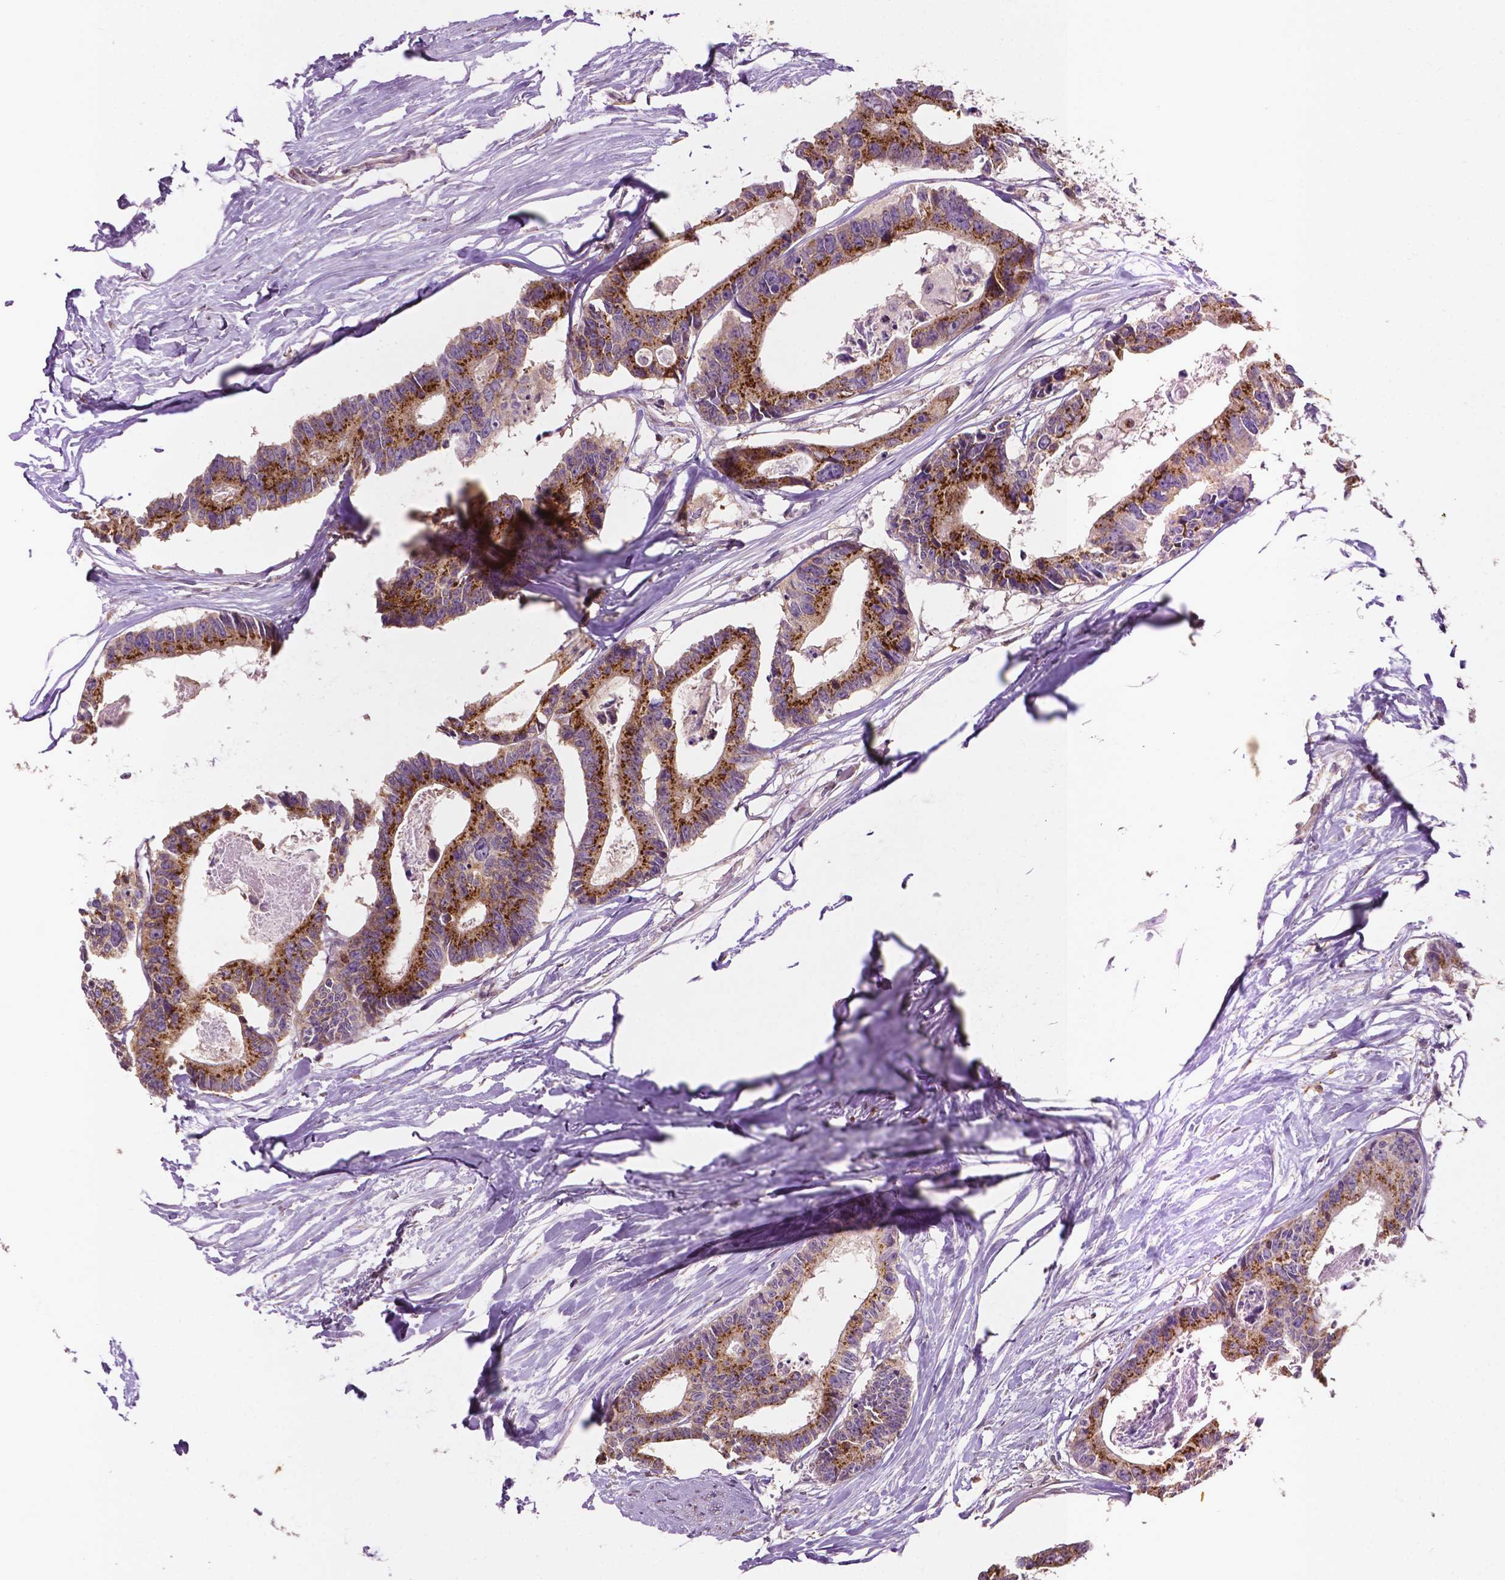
{"staining": {"intensity": "strong", "quantity": ">75%", "location": "cytoplasmic/membranous"}, "tissue": "colorectal cancer", "cell_type": "Tumor cells", "image_type": "cancer", "snomed": [{"axis": "morphology", "description": "Adenocarcinoma, NOS"}, {"axis": "topography", "description": "Rectum"}], "caption": "Colorectal cancer tissue demonstrates strong cytoplasmic/membranous positivity in approximately >75% of tumor cells, visualized by immunohistochemistry.", "gene": "EBAG9", "patient": {"sex": "male", "age": 57}}